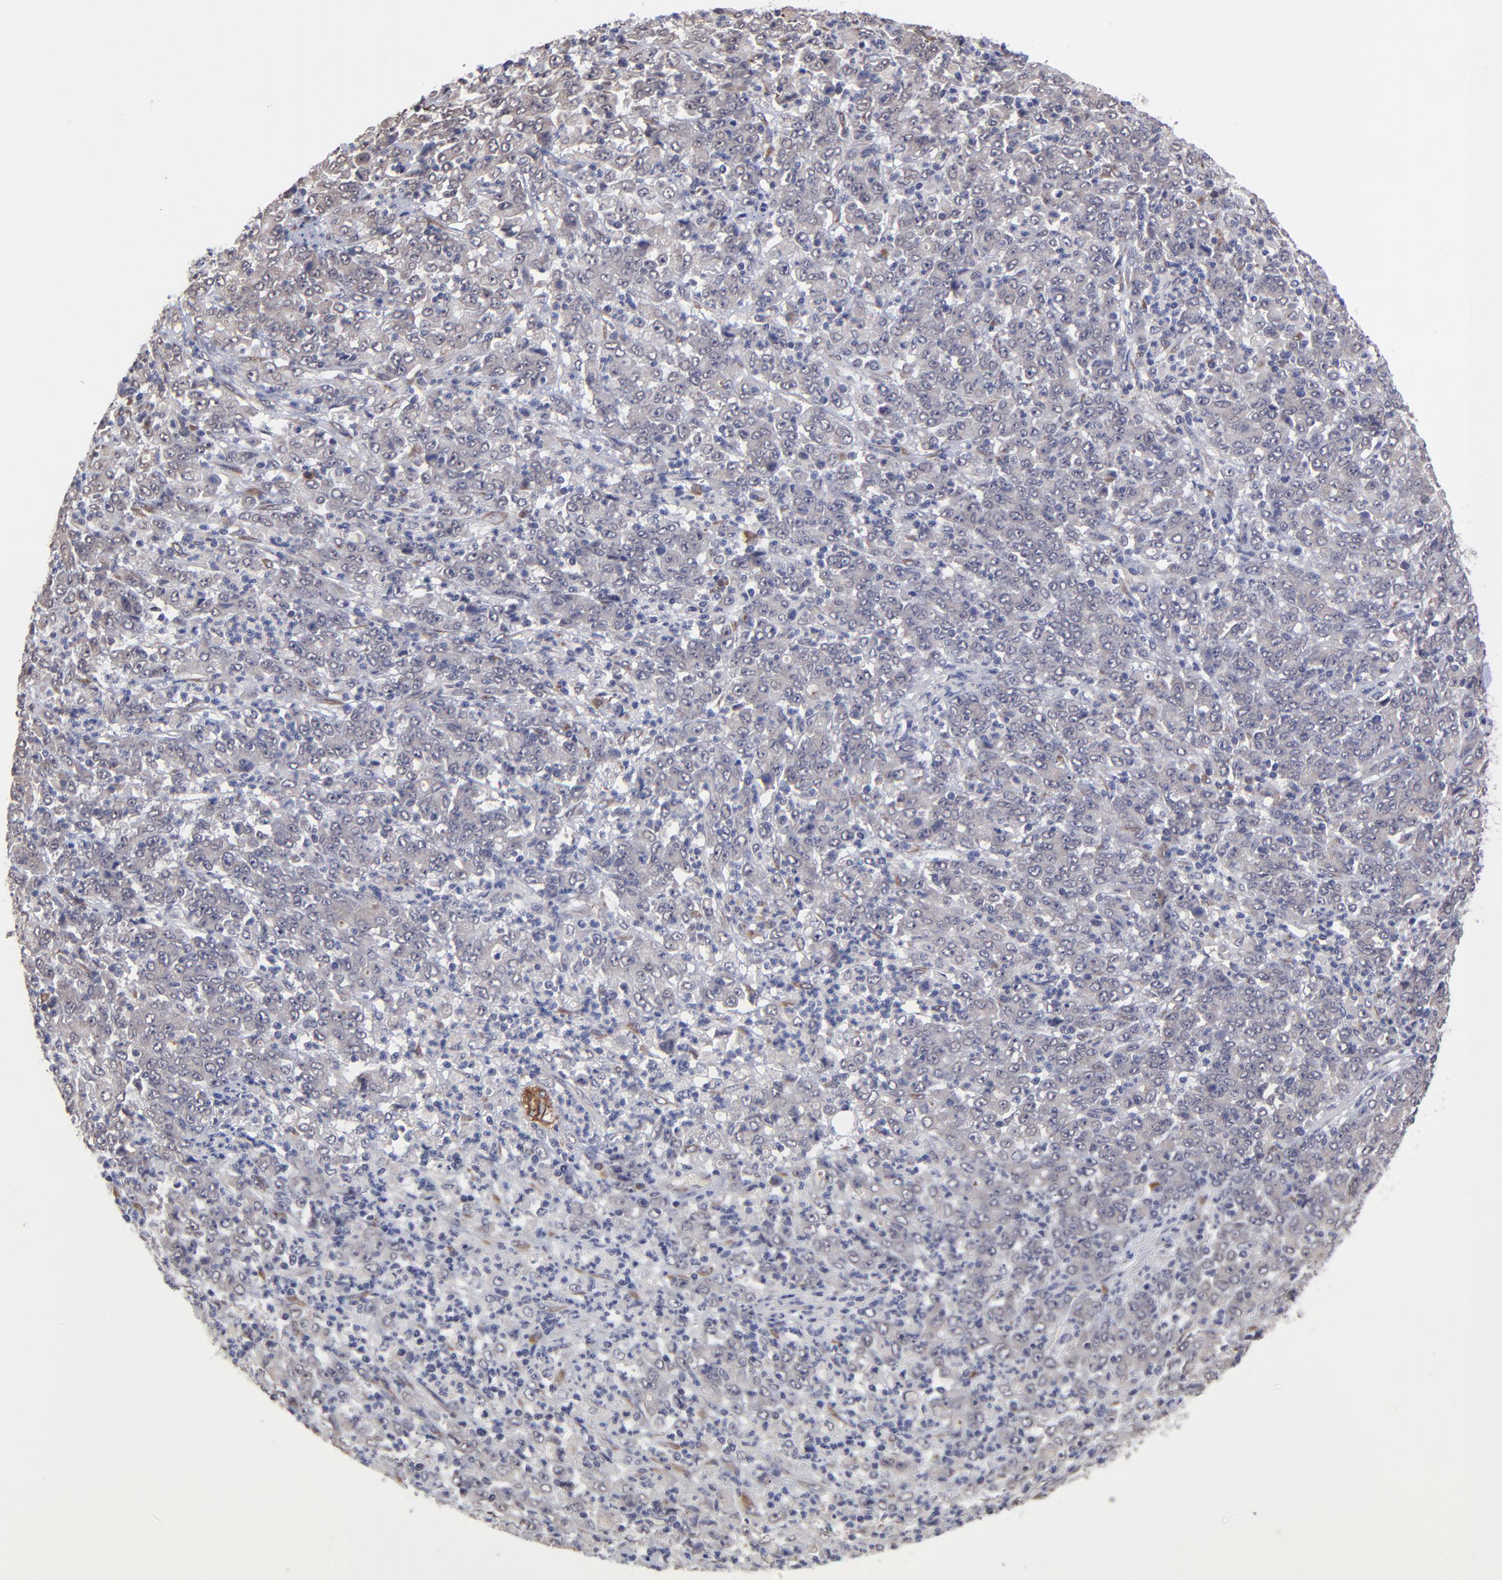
{"staining": {"intensity": "weak", "quantity": "<25%", "location": "cytoplasmic/membranous"}, "tissue": "stomach cancer", "cell_type": "Tumor cells", "image_type": "cancer", "snomed": [{"axis": "morphology", "description": "Adenocarcinoma, NOS"}, {"axis": "topography", "description": "Stomach, lower"}], "caption": "Adenocarcinoma (stomach) stained for a protein using IHC exhibits no staining tumor cells.", "gene": "CHL1", "patient": {"sex": "female", "age": 71}}